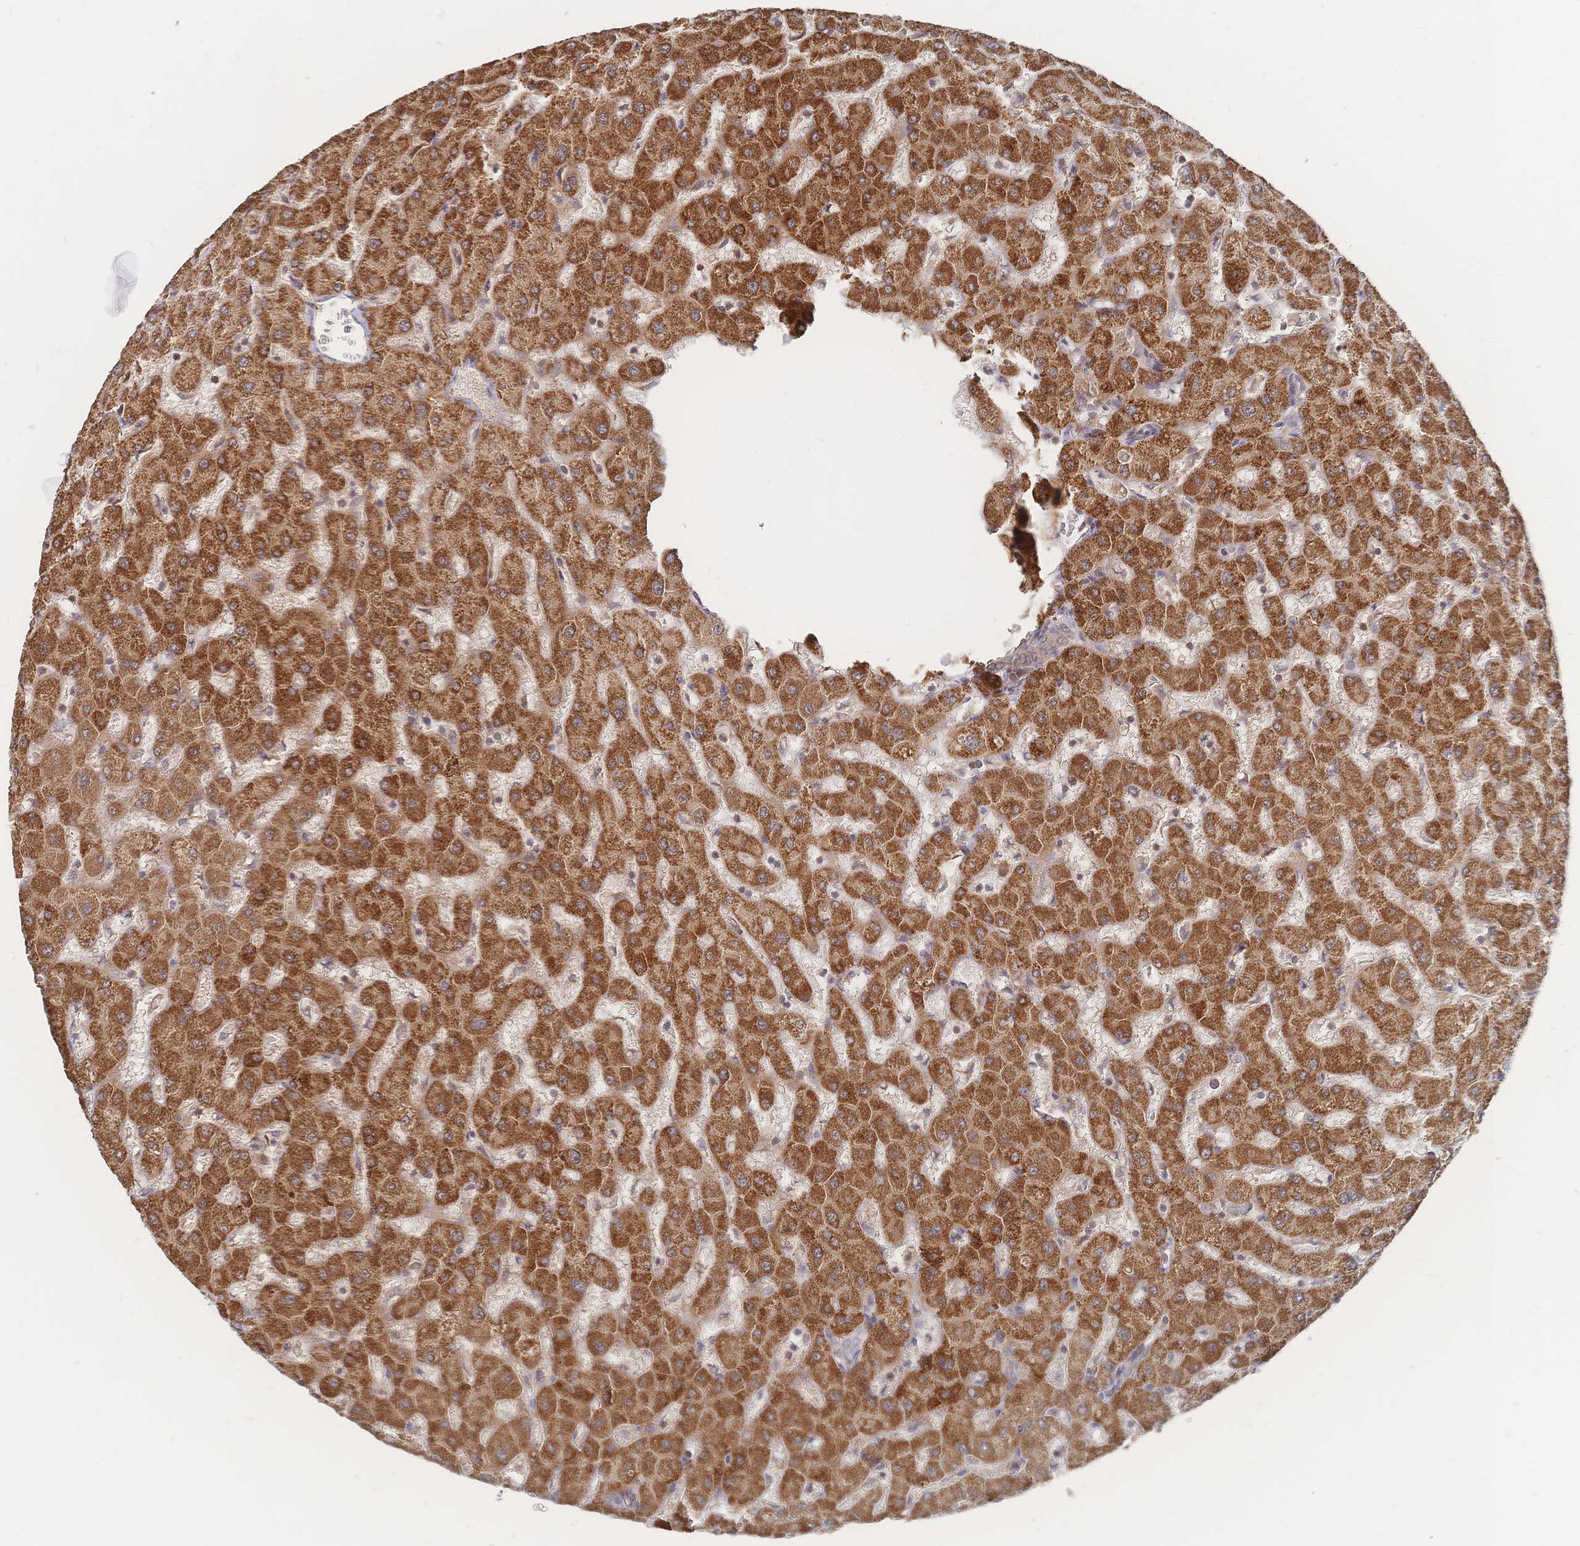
{"staining": {"intensity": "weak", "quantity": "<25%", "location": "cytoplasmic/membranous"}, "tissue": "liver", "cell_type": "Cholangiocytes", "image_type": "normal", "snomed": [{"axis": "morphology", "description": "Normal tissue, NOS"}, {"axis": "topography", "description": "Liver"}], "caption": "Liver stained for a protein using immunohistochemistry (IHC) displays no expression cholangiocytes.", "gene": "LRP5", "patient": {"sex": "female", "age": 63}}